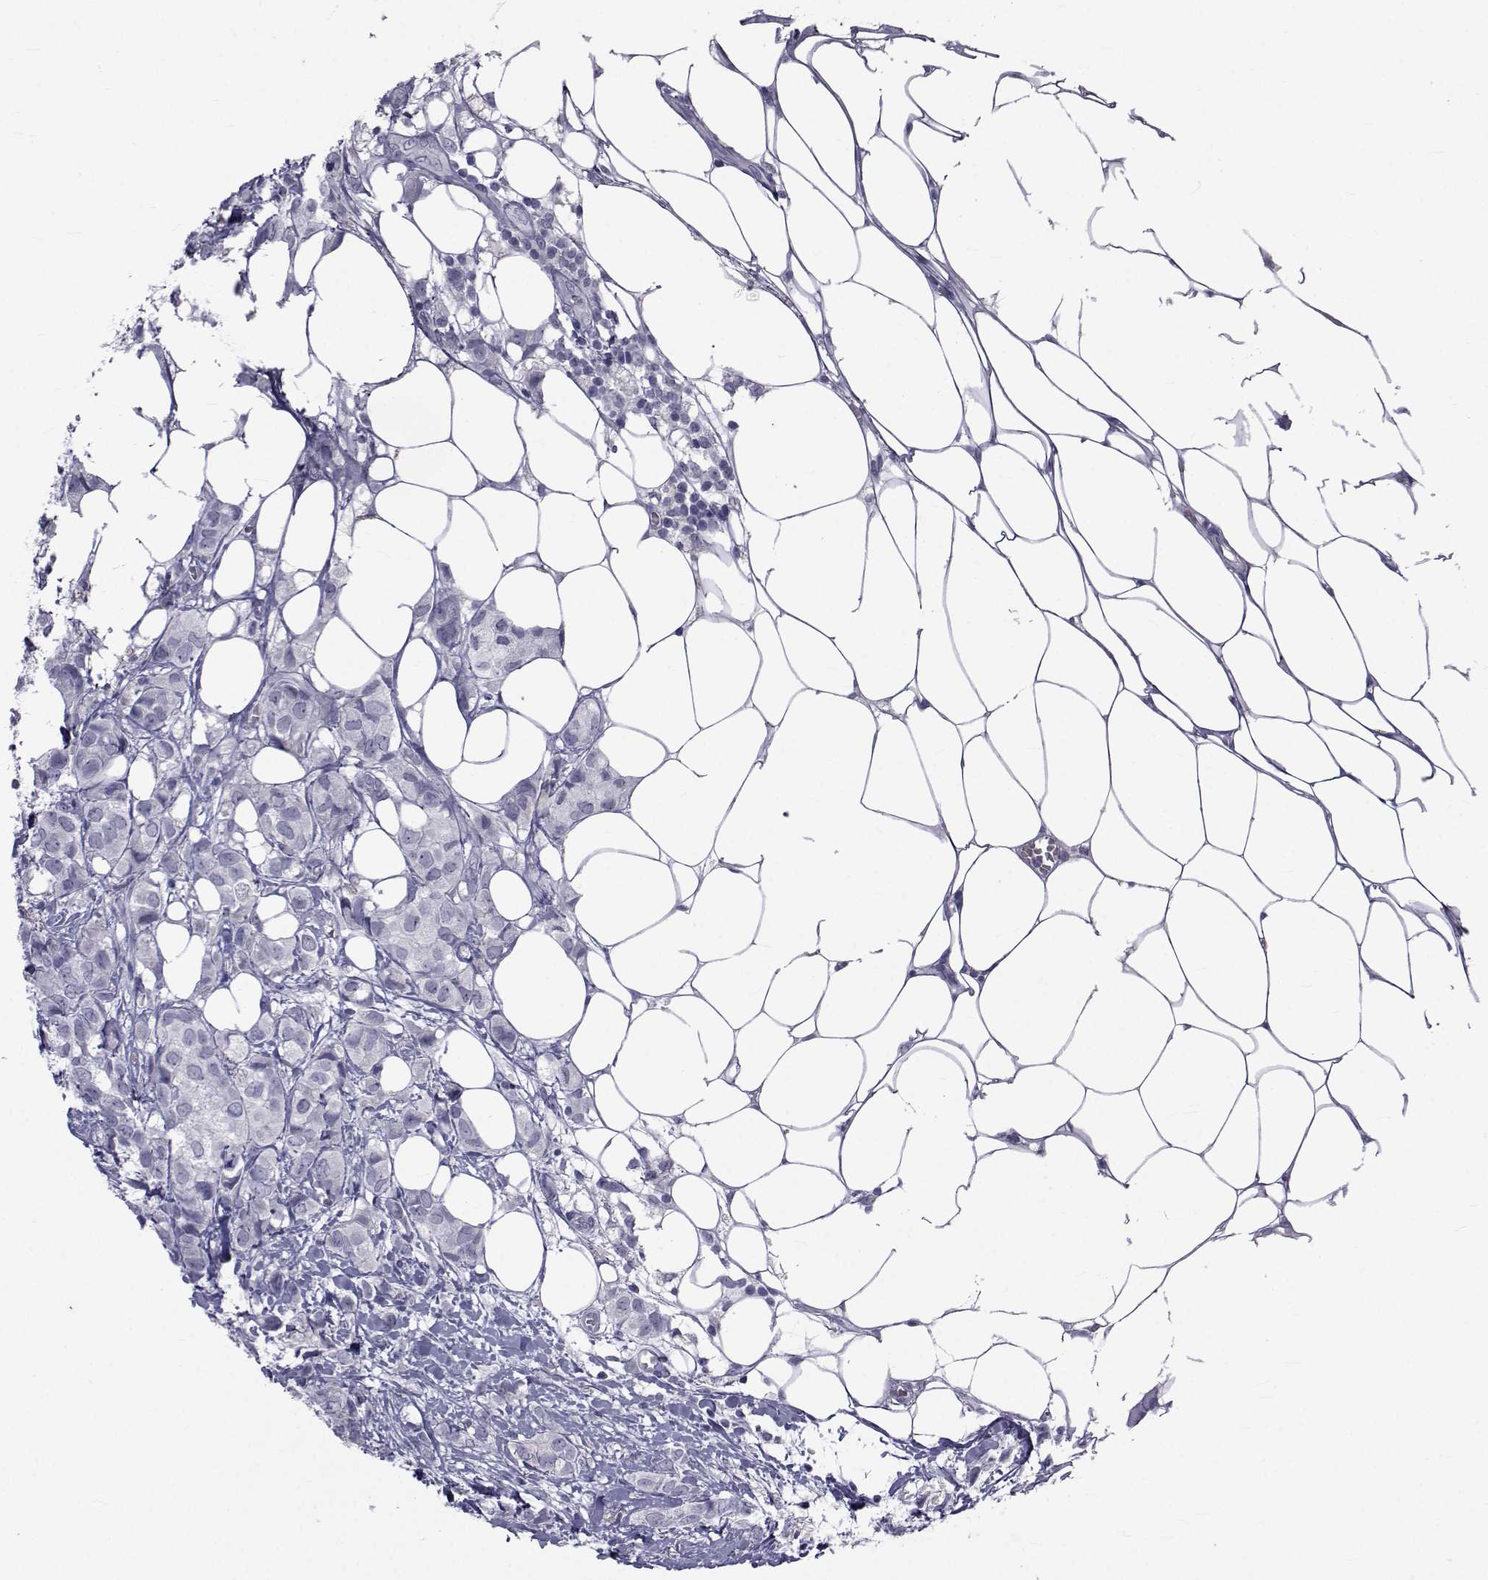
{"staining": {"intensity": "negative", "quantity": "none", "location": "none"}, "tissue": "breast cancer", "cell_type": "Tumor cells", "image_type": "cancer", "snomed": [{"axis": "morphology", "description": "Duct carcinoma"}, {"axis": "topography", "description": "Breast"}], "caption": "Immunohistochemistry image of human breast cancer stained for a protein (brown), which shows no expression in tumor cells.", "gene": "PAX2", "patient": {"sex": "female", "age": 85}}